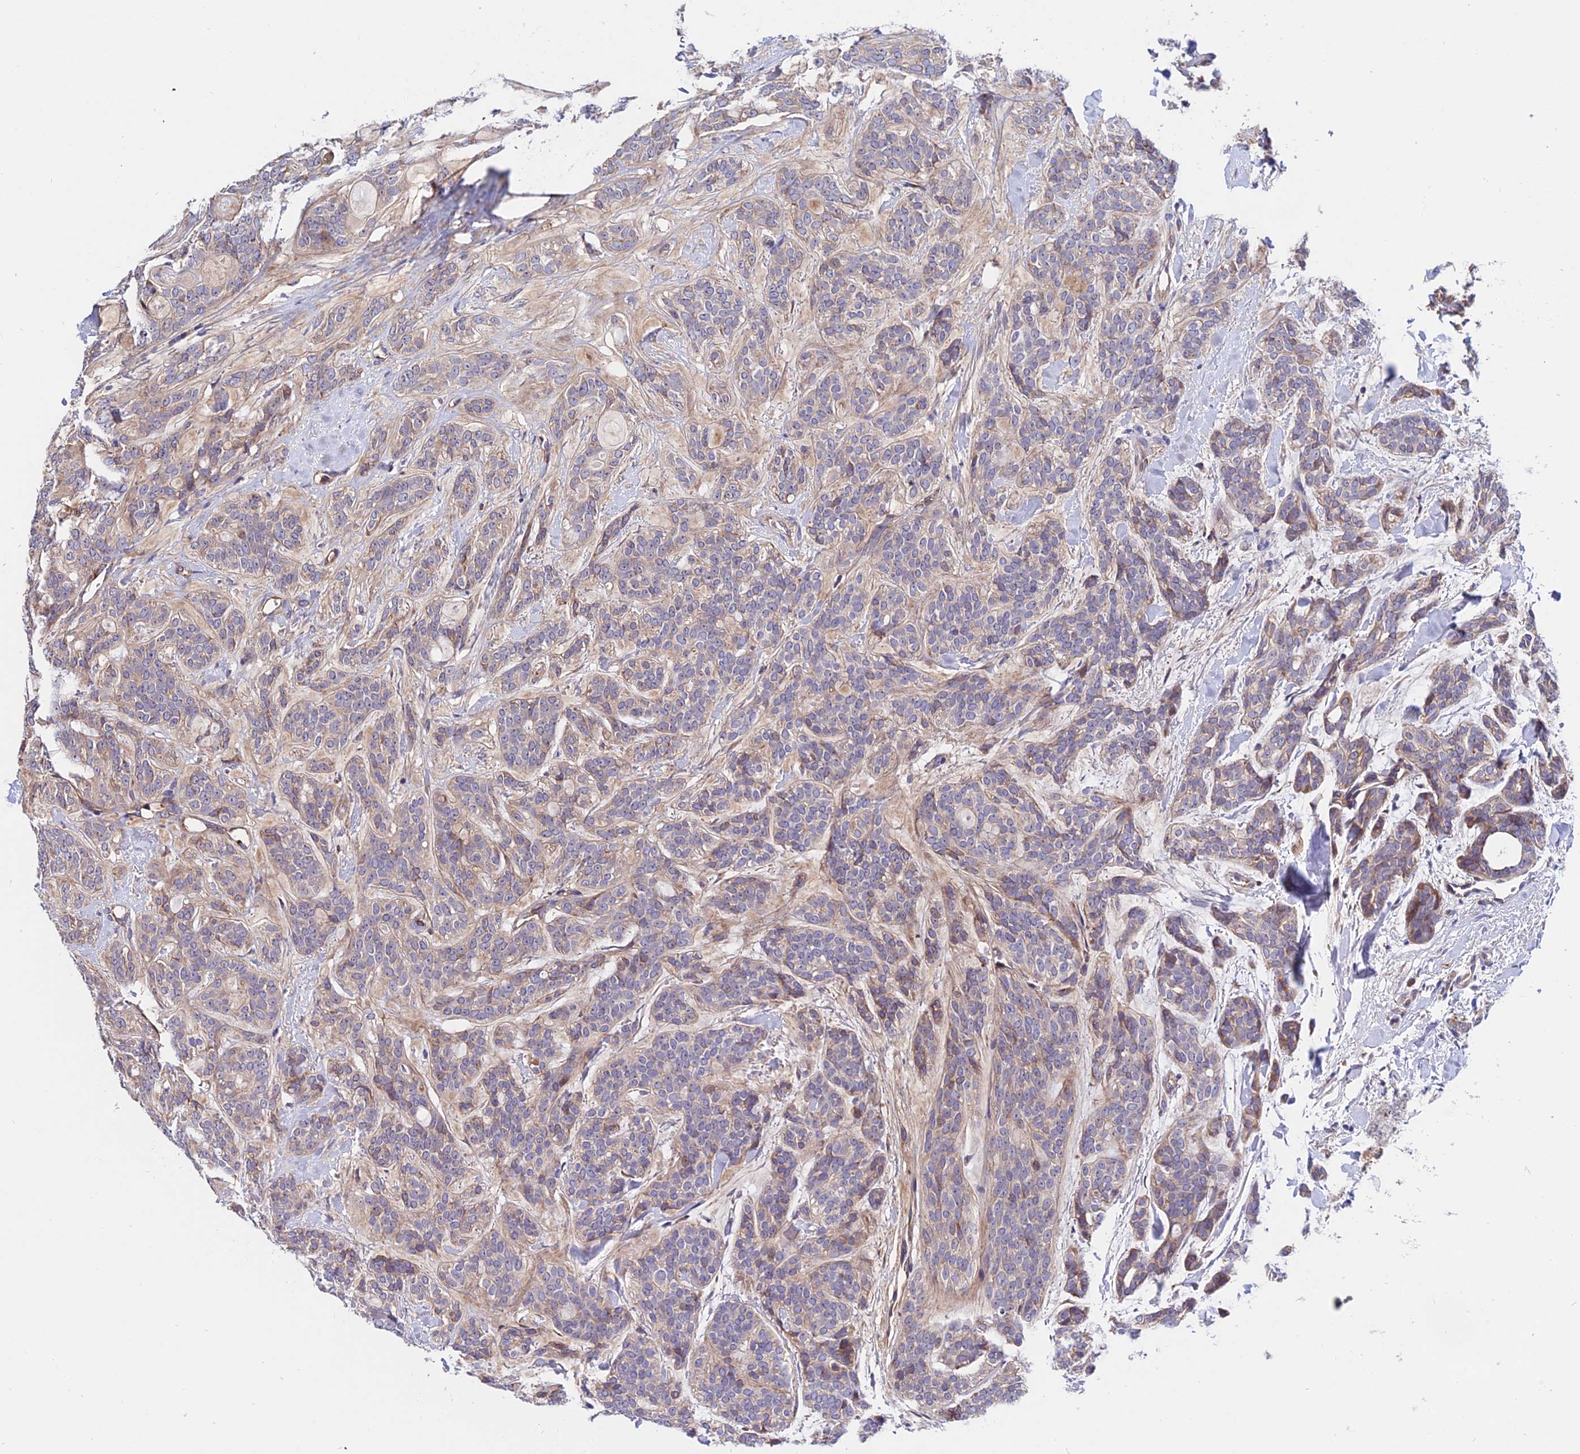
{"staining": {"intensity": "weak", "quantity": "<25%", "location": "cytoplasmic/membranous"}, "tissue": "head and neck cancer", "cell_type": "Tumor cells", "image_type": "cancer", "snomed": [{"axis": "morphology", "description": "Adenocarcinoma, NOS"}, {"axis": "topography", "description": "Head-Neck"}], "caption": "Immunohistochemical staining of head and neck cancer (adenocarcinoma) reveals no significant staining in tumor cells.", "gene": "CDC37L1", "patient": {"sex": "male", "age": 66}}